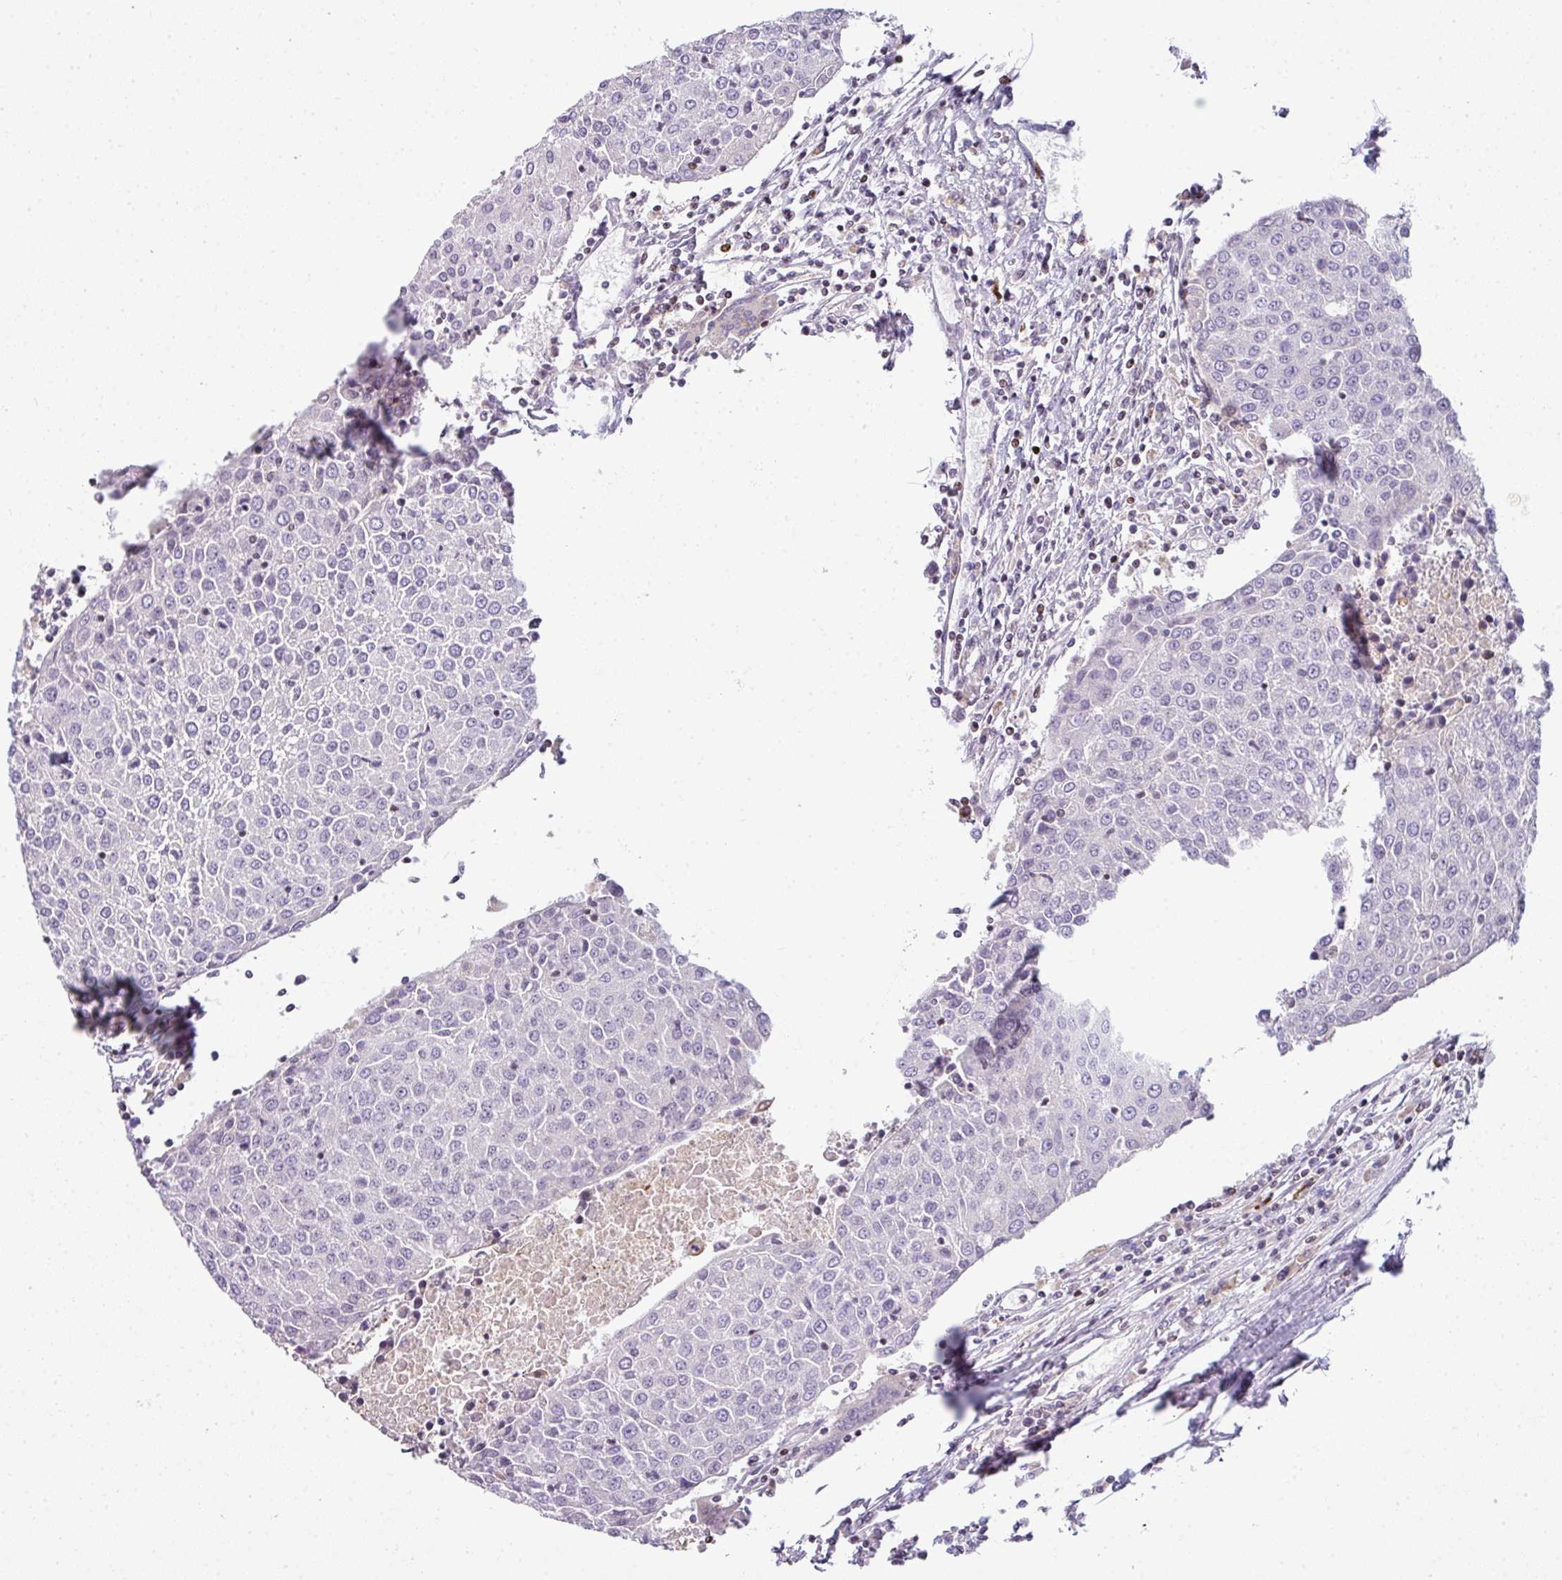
{"staining": {"intensity": "negative", "quantity": "none", "location": "none"}, "tissue": "urothelial cancer", "cell_type": "Tumor cells", "image_type": "cancer", "snomed": [{"axis": "morphology", "description": "Urothelial carcinoma, High grade"}, {"axis": "topography", "description": "Urinary bladder"}], "caption": "Immunohistochemistry (IHC) photomicrograph of high-grade urothelial carcinoma stained for a protein (brown), which displays no positivity in tumor cells.", "gene": "STAT5A", "patient": {"sex": "female", "age": 85}}